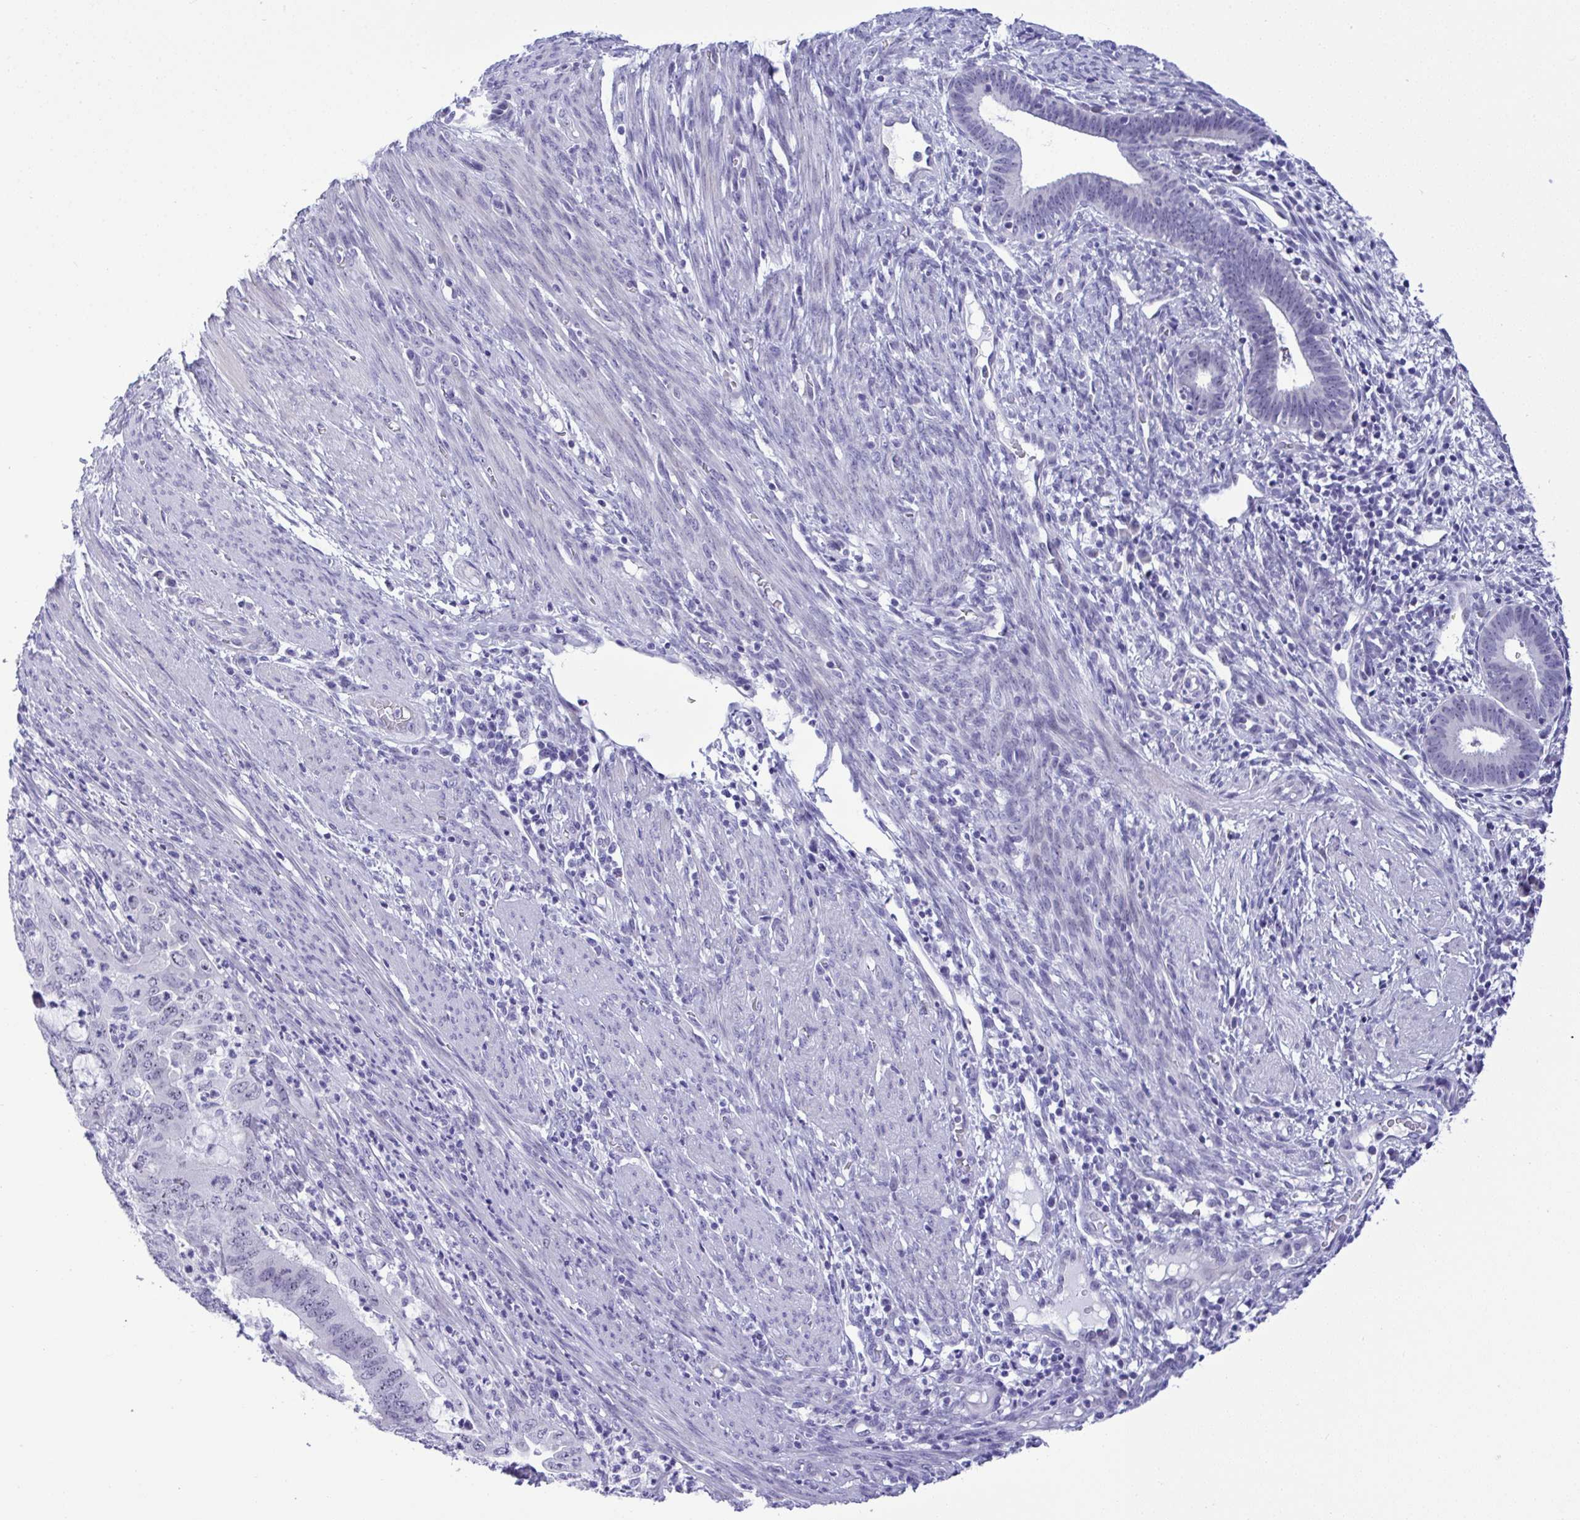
{"staining": {"intensity": "negative", "quantity": "none", "location": "none"}, "tissue": "endometrial cancer", "cell_type": "Tumor cells", "image_type": "cancer", "snomed": [{"axis": "morphology", "description": "Adenocarcinoma, NOS"}, {"axis": "topography", "description": "Endometrium"}], "caption": "A micrograph of human endometrial adenocarcinoma is negative for staining in tumor cells.", "gene": "YBX2", "patient": {"sex": "female", "age": 51}}